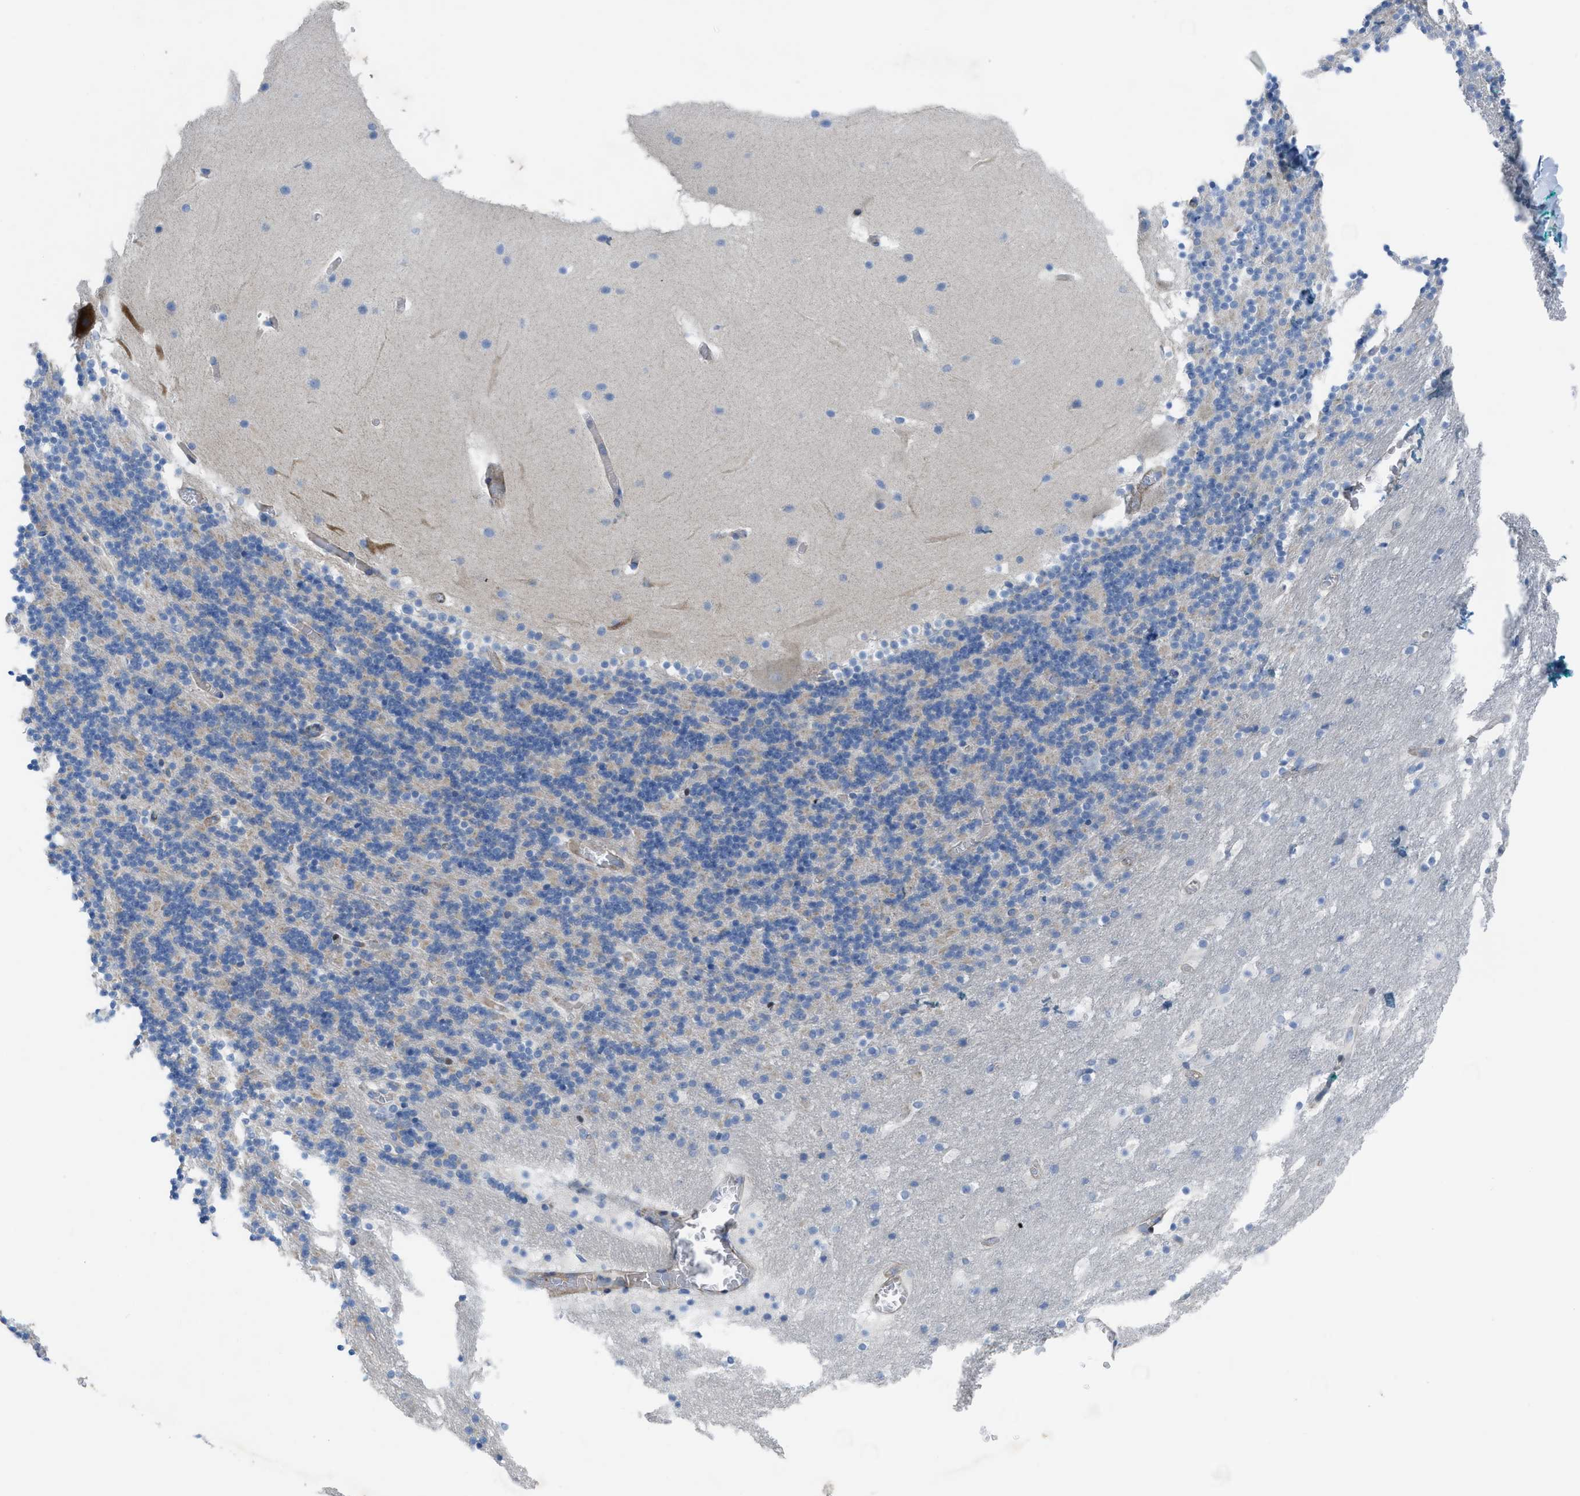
{"staining": {"intensity": "weak", "quantity": "<25%", "location": "cytoplasmic/membranous"}, "tissue": "cerebellum", "cell_type": "Cells in granular layer", "image_type": "normal", "snomed": [{"axis": "morphology", "description": "Normal tissue, NOS"}, {"axis": "topography", "description": "Cerebellum"}], "caption": "Human cerebellum stained for a protein using immunohistochemistry exhibits no staining in cells in granular layer.", "gene": "KCNH7", "patient": {"sex": "male", "age": 45}}